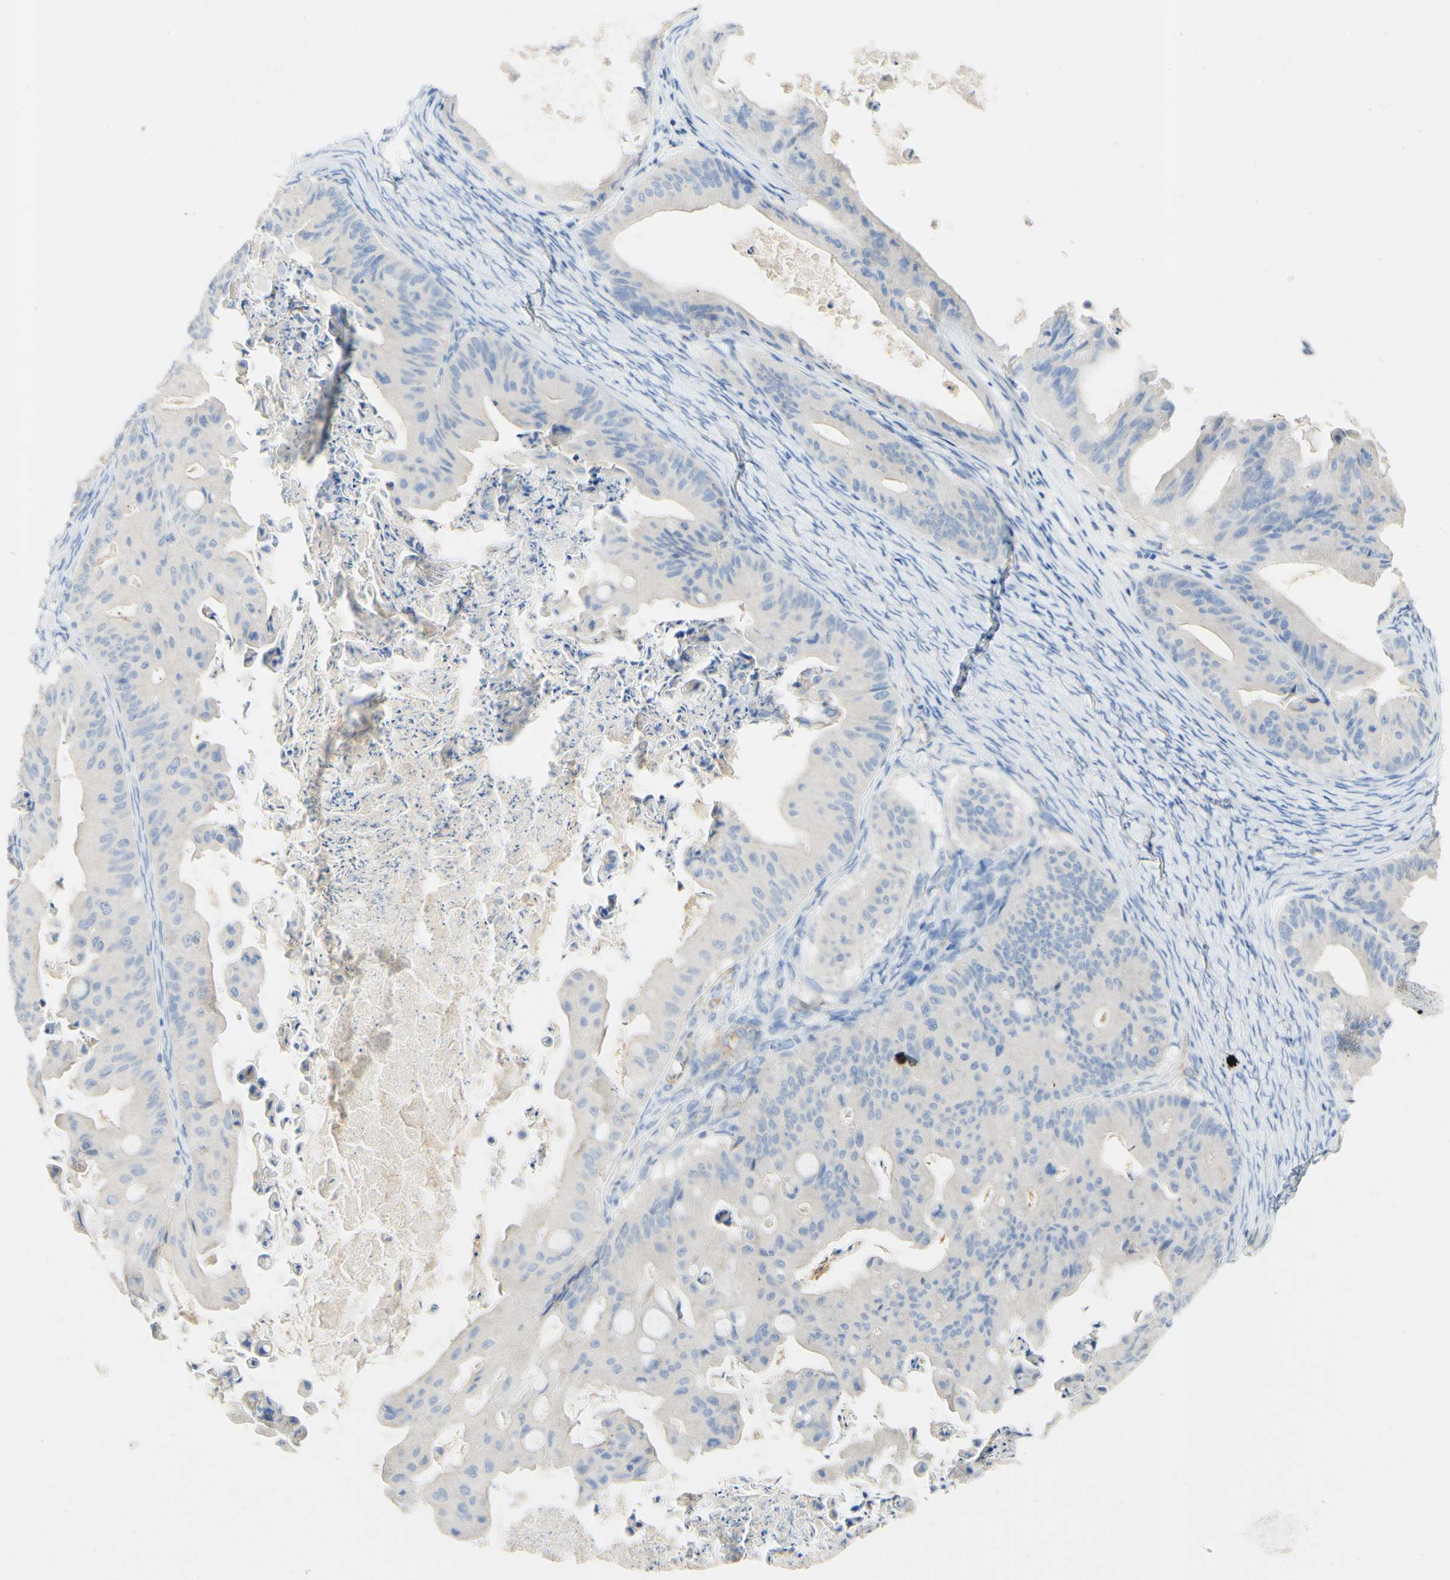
{"staining": {"intensity": "negative", "quantity": "none", "location": "none"}, "tissue": "ovarian cancer", "cell_type": "Tumor cells", "image_type": "cancer", "snomed": [{"axis": "morphology", "description": "Cystadenocarcinoma, mucinous, NOS"}, {"axis": "topography", "description": "Ovary"}], "caption": "High magnification brightfield microscopy of ovarian cancer (mucinous cystadenocarcinoma) stained with DAB (3,3'-diaminobenzidine) (brown) and counterstained with hematoxylin (blue): tumor cells show no significant expression.", "gene": "FGF4", "patient": {"sex": "female", "age": 37}}